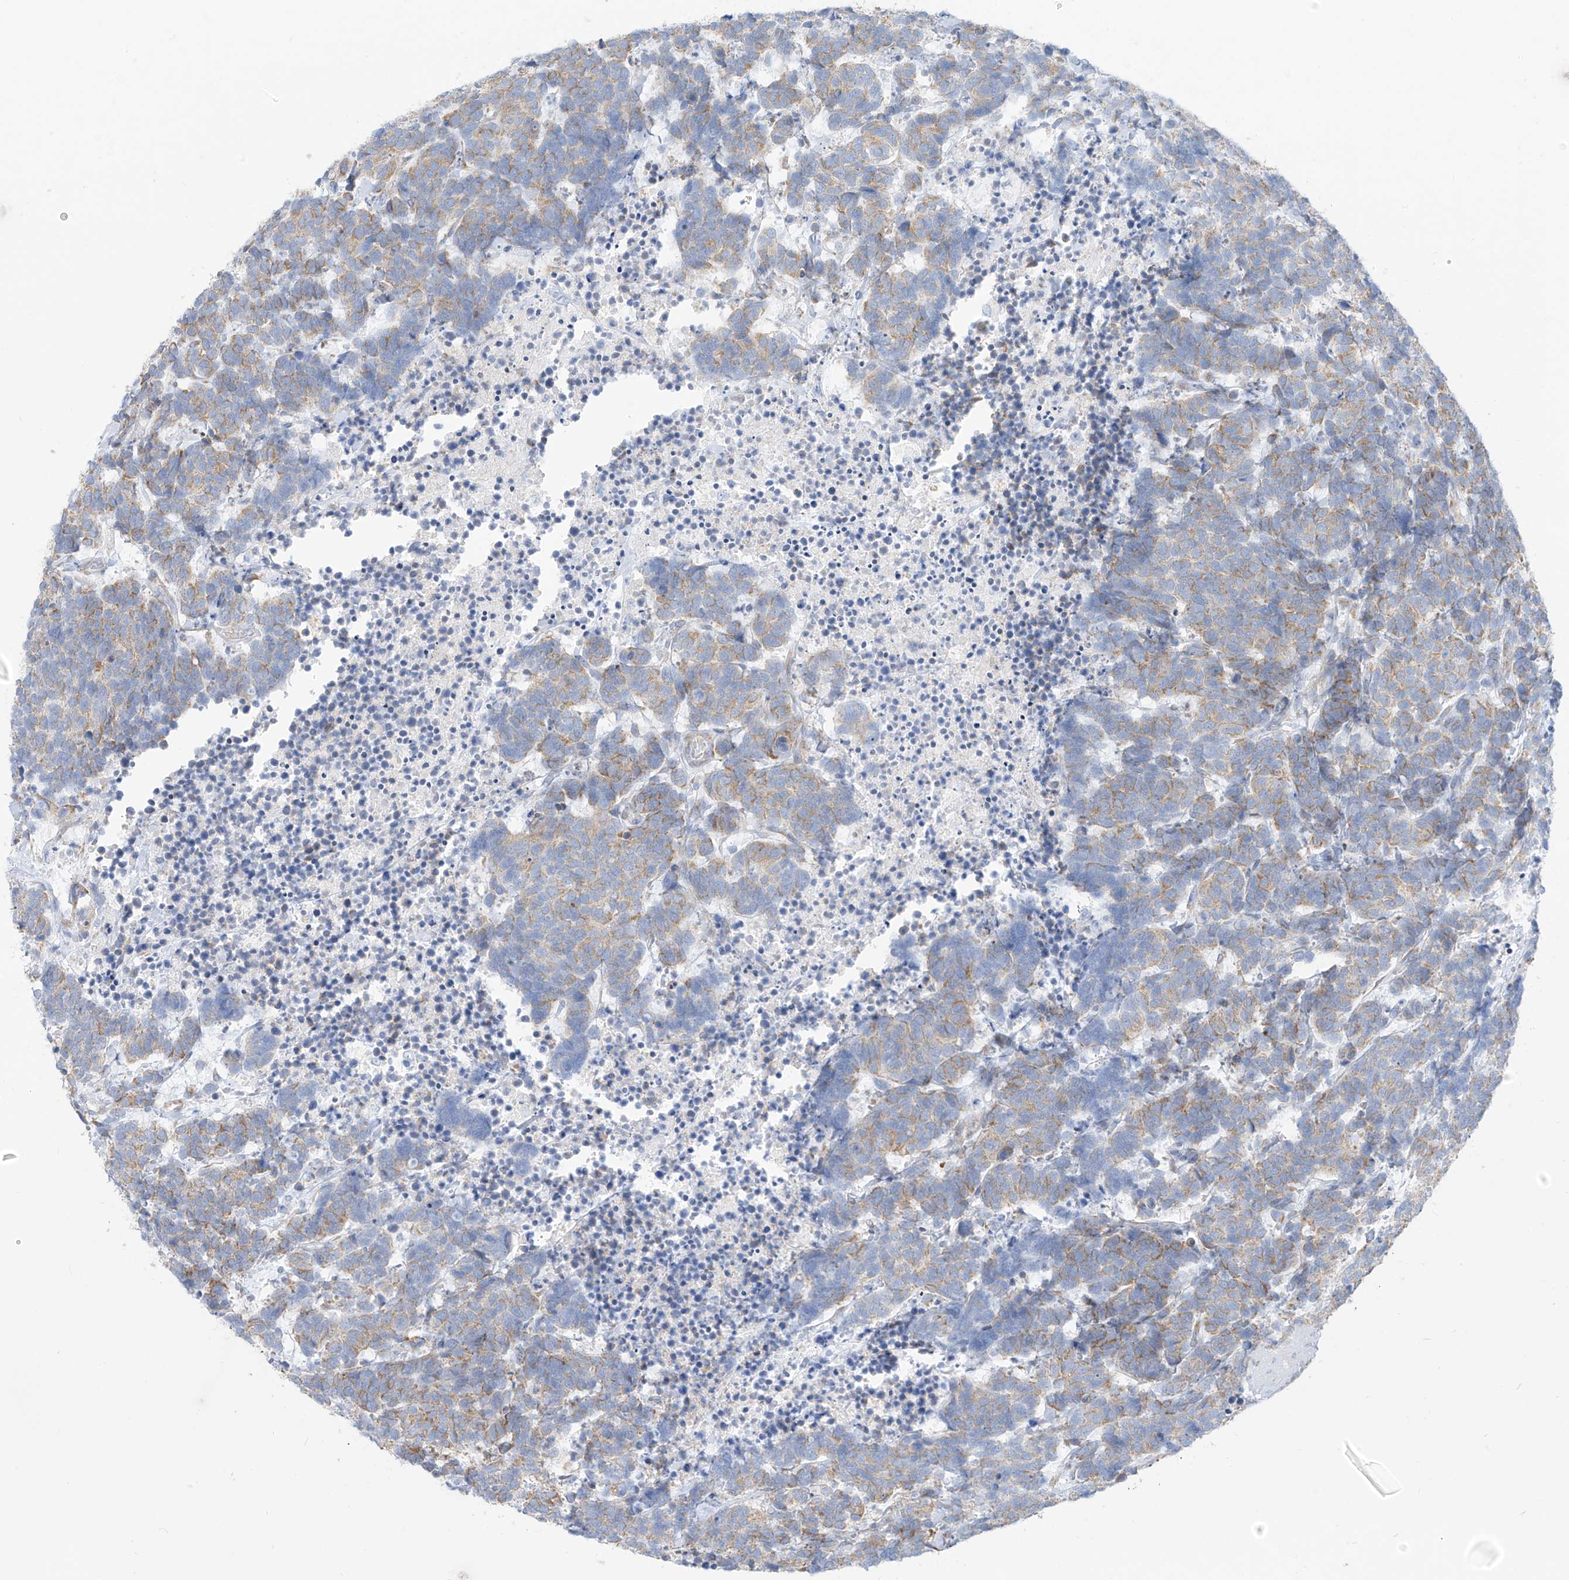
{"staining": {"intensity": "weak", "quantity": ">75%", "location": "cytoplasmic/membranous"}, "tissue": "carcinoid", "cell_type": "Tumor cells", "image_type": "cancer", "snomed": [{"axis": "morphology", "description": "Carcinoma, NOS"}, {"axis": "morphology", "description": "Carcinoid, malignant, NOS"}, {"axis": "topography", "description": "Urinary bladder"}], "caption": "Immunohistochemistry (DAB (3,3'-diaminobenzidine)) staining of human carcinoid displays weak cytoplasmic/membranous protein positivity in approximately >75% of tumor cells. (DAB IHC with brightfield microscopy, high magnification).", "gene": "RCN2", "patient": {"sex": "male", "age": 57}}